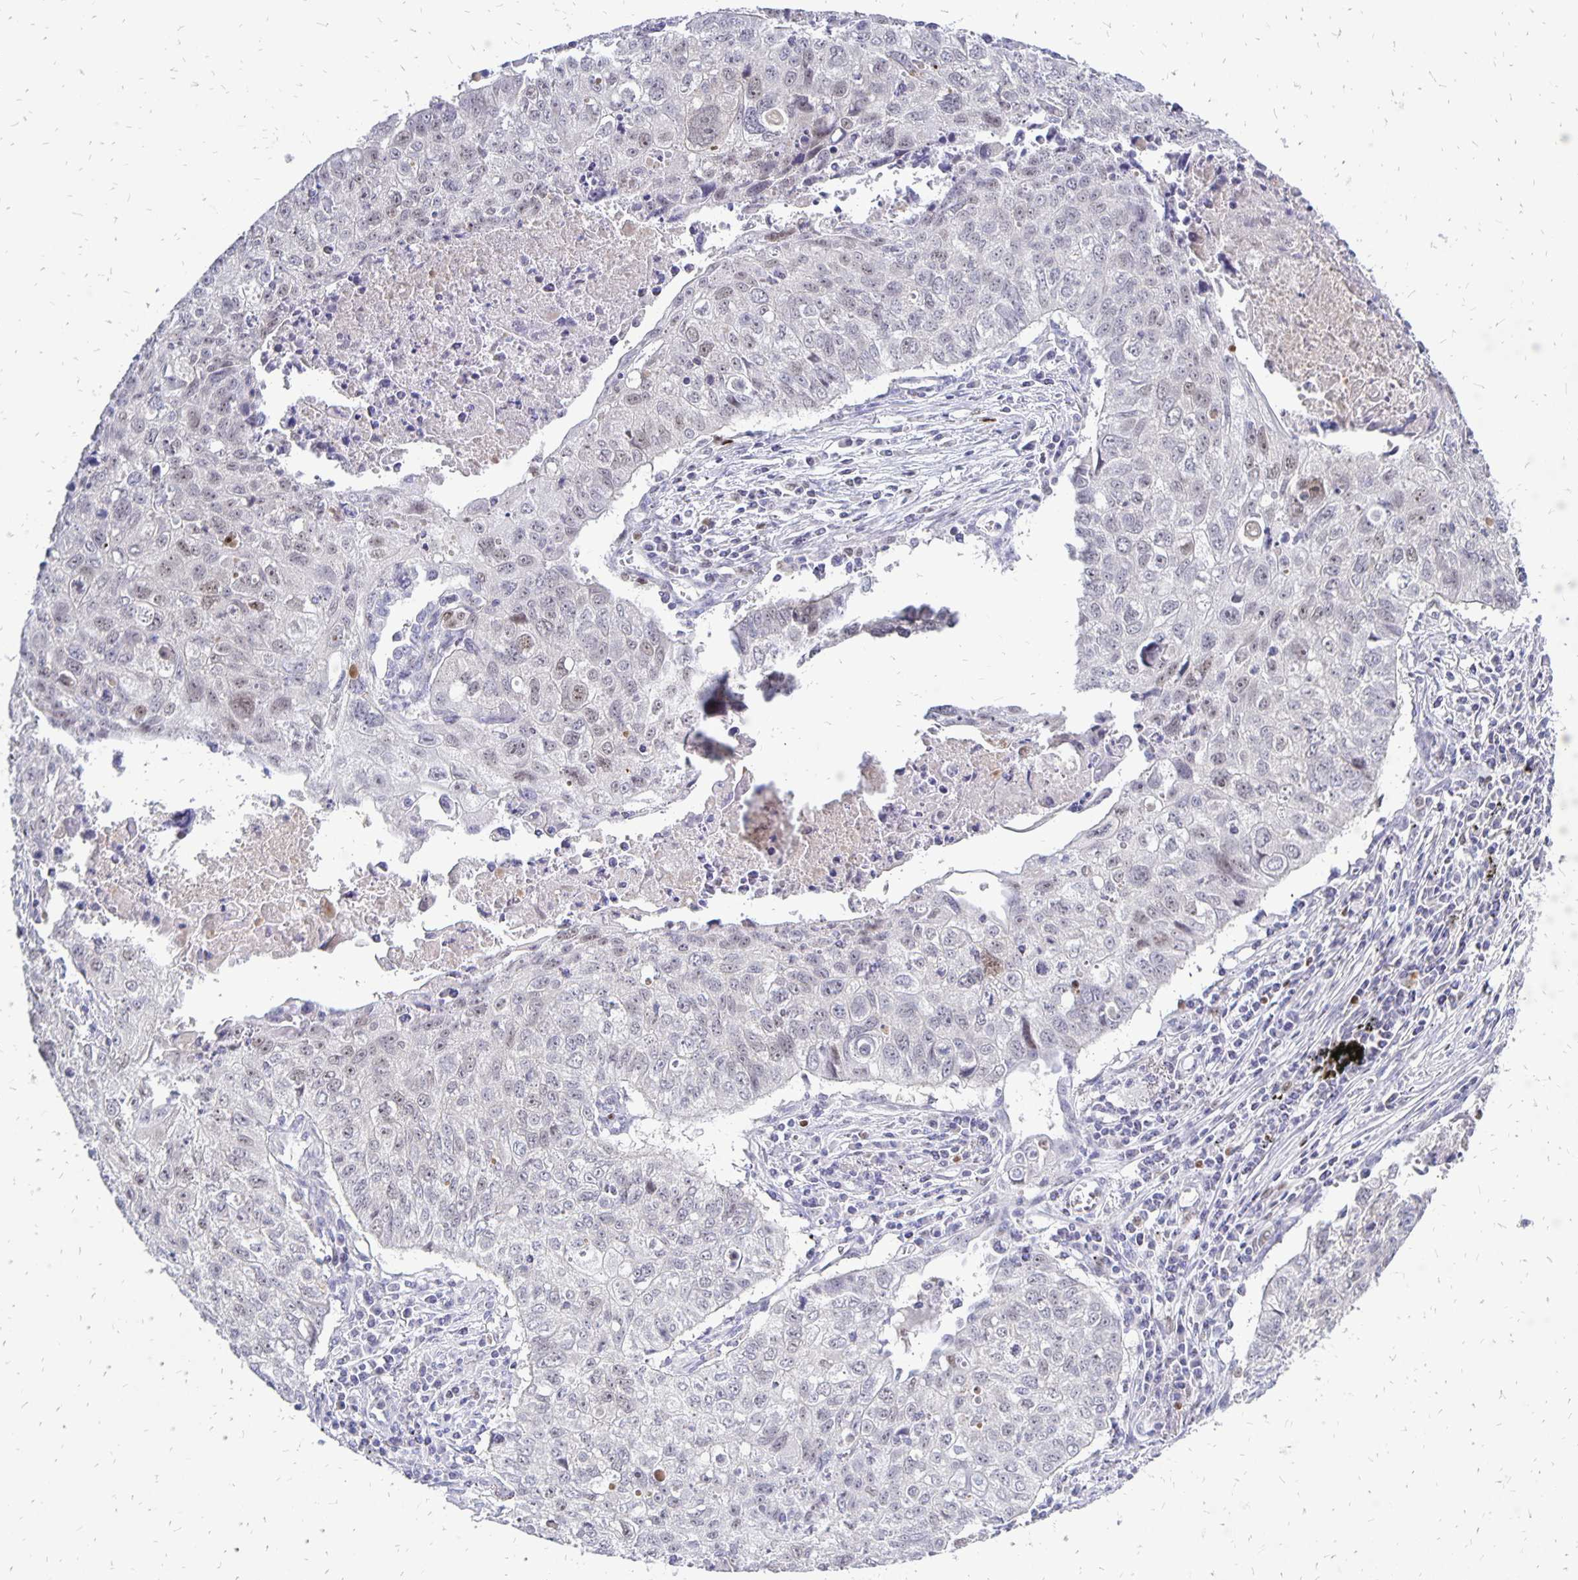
{"staining": {"intensity": "weak", "quantity": "<25%", "location": "nuclear"}, "tissue": "lung cancer", "cell_type": "Tumor cells", "image_type": "cancer", "snomed": [{"axis": "morphology", "description": "Normal morphology"}, {"axis": "morphology", "description": "Aneuploidy"}, {"axis": "morphology", "description": "Squamous cell carcinoma, NOS"}, {"axis": "topography", "description": "Lymph node"}, {"axis": "topography", "description": "Lung"}], "caption": "Immunohistochemistry histopathology image of lung cancer stained for a protein (brown), which reveals no staining in tumor cells. (DAB immunohistochemistry, high magnification).", "gene": "DCK", "patient": {"sex": "female", "age": 76}}